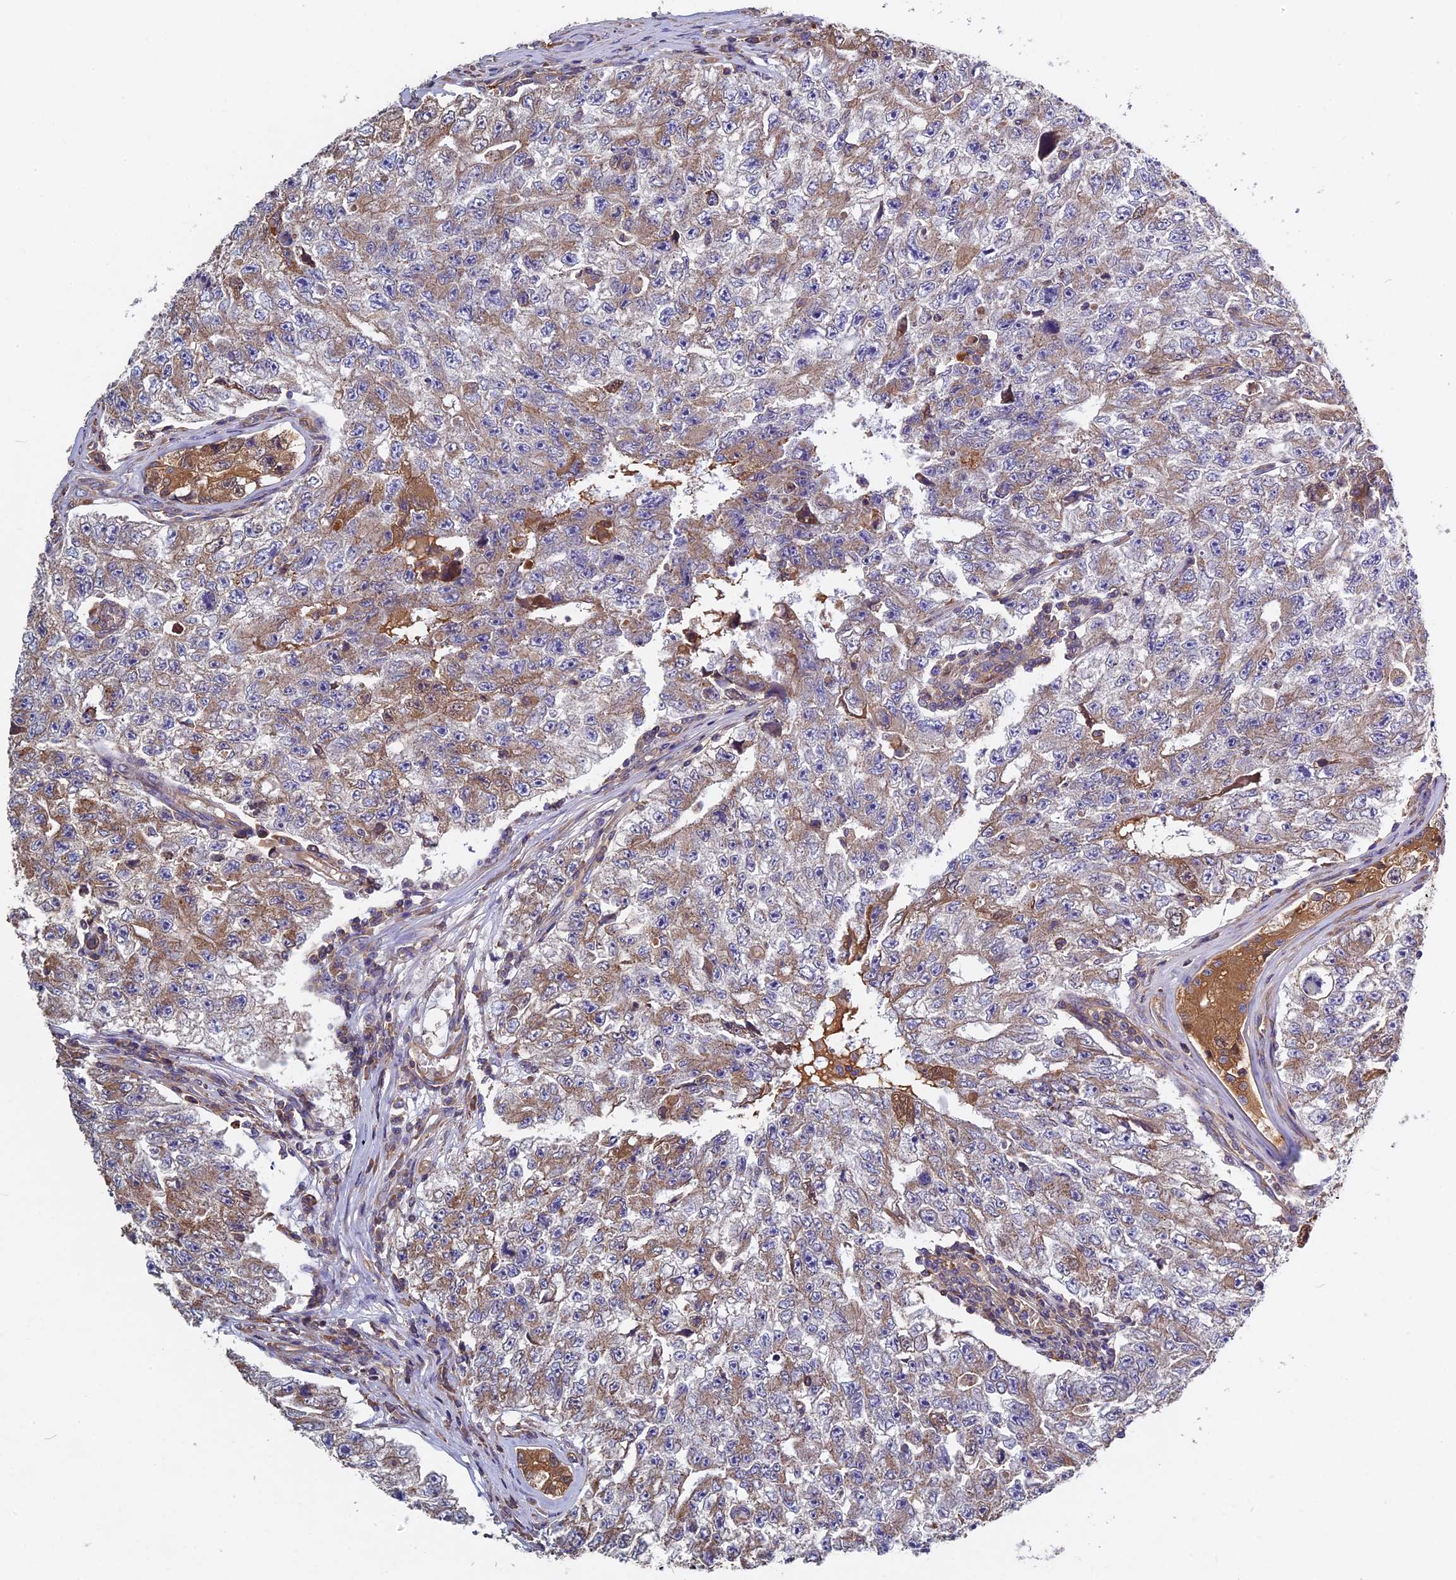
{"staining": {"intensity": "moderate", "quantity": "25%-75%", "location": "cytoplasmic/membranous"}, "tissue": "testis cancer", "cell_type": "Tumor cells", "image_type": "cancer", "snomed": [{"axis": "morphology", "description": "Carcinoma, Embryonal, NOS"}, {"axis": "topography", "description": "Testis"}], "caption": "An image of human testis cancer (embryonal carcinoma) stained for a protein exhibits moderate cytoplasmic/membranous brown staining in tumor cells.", "gene": "CCDC153", "patient": {"sex": "male", "age": 17}}